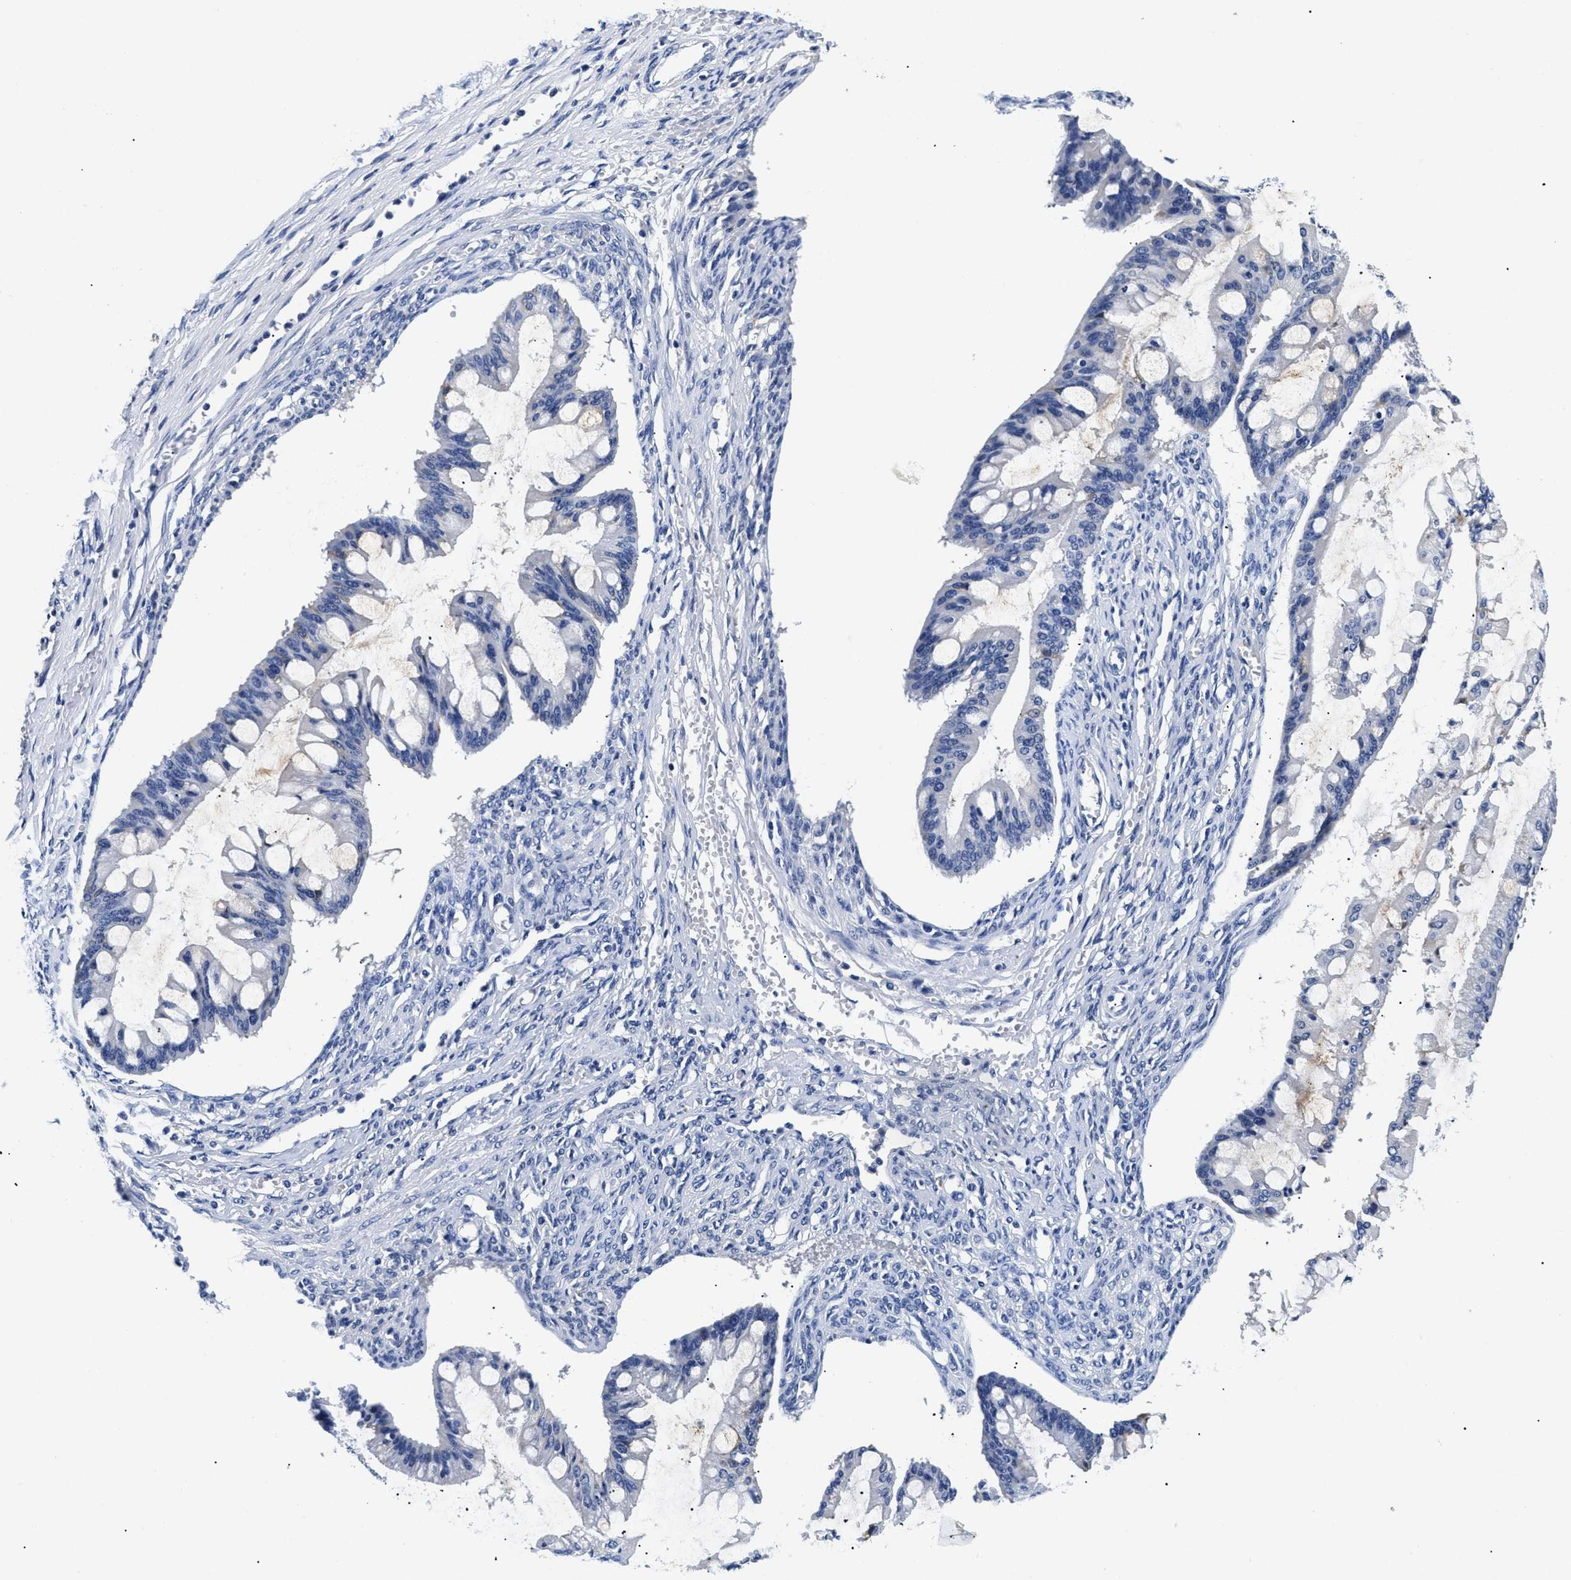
{"staining": {"intensity": "negative", "quantity": "none", "location": "none"}, "tissue": "ovarian cancer", "cell_type": "Tumor cells", "image_type": "cancer", "snomed": [{"axis": "morphology", "description": "Cystadenocarcinoma, mucinous, NOS"}, {"axis": "topography", "description": "Ovary"}], "caption": "This is a image of immunohistochemistry (IHC) staining of ovarian cancer (mucinous cystadenocarcinoma), which shows no positivity in tumor cells. Brightfield microscopy of immunohistochemistry stained with DAB (3,3'-diaminobenzidine) (brown) and hematoxylin (blue), captured at high magnification.", "gene": "MEA1", "patient": {"sex": "female", "age": 73}}